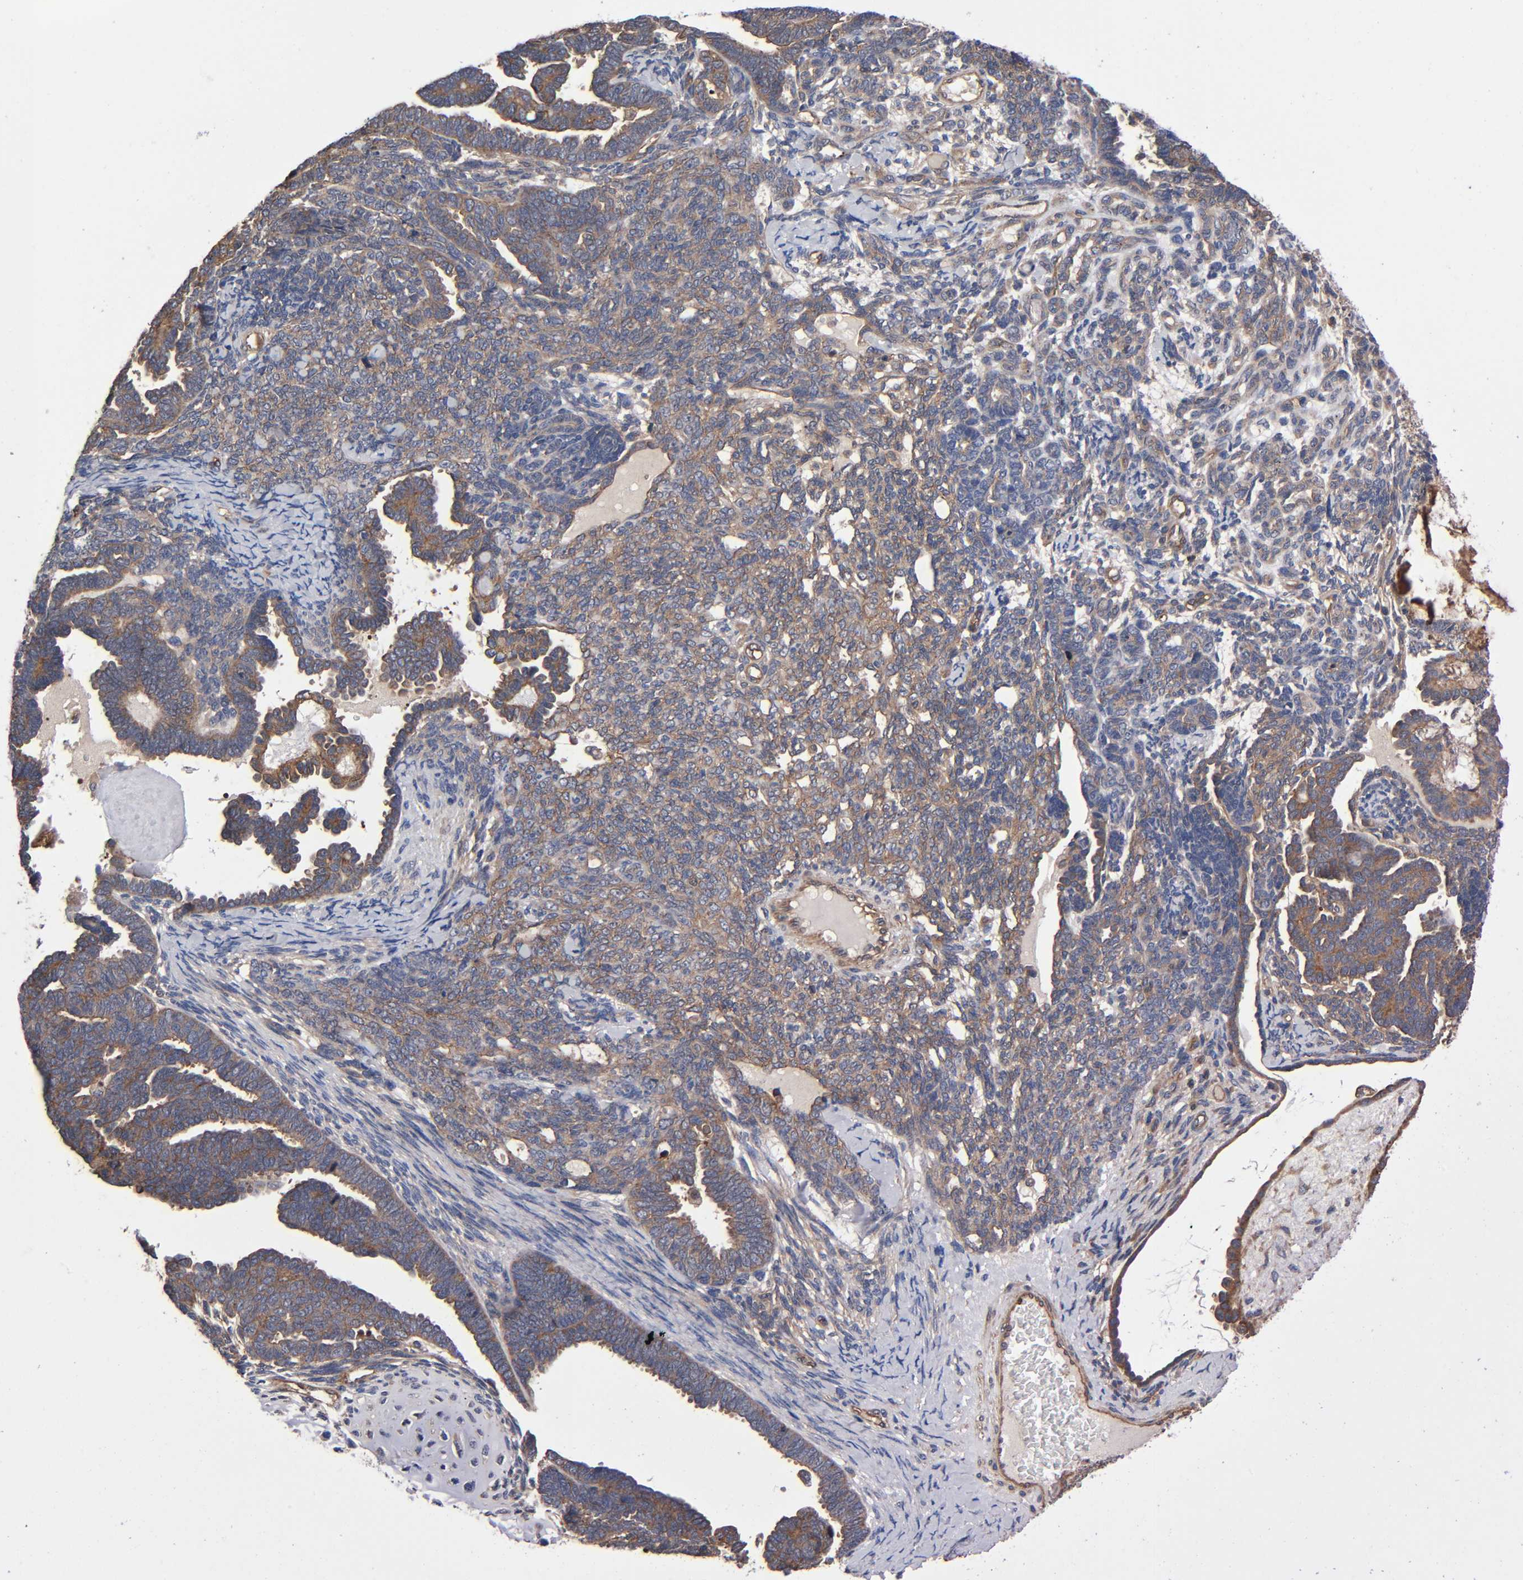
{"staining": {"intensity": "moderate", "quantity": "25%-75%", "location": "cytoplasmic/membranous"}, "tissue": "endometrial cancer", "cell_type": "Tumor cells", "image_type": "cancer", "snomed": [{"axis": "morphology", "description": "Neoplasm, malignant, NOS"}, {"axis": "topography", "description": "Endometrium"}], "caption": "Immunohistochemistry of human endometrial cancer exhibits medium levels of moderate cytoplasmic/membranous staining in about 25%-75% of tumor cells.", "gene": "LAMTOR2", "patient": {"sex": "female", "age": 74}}